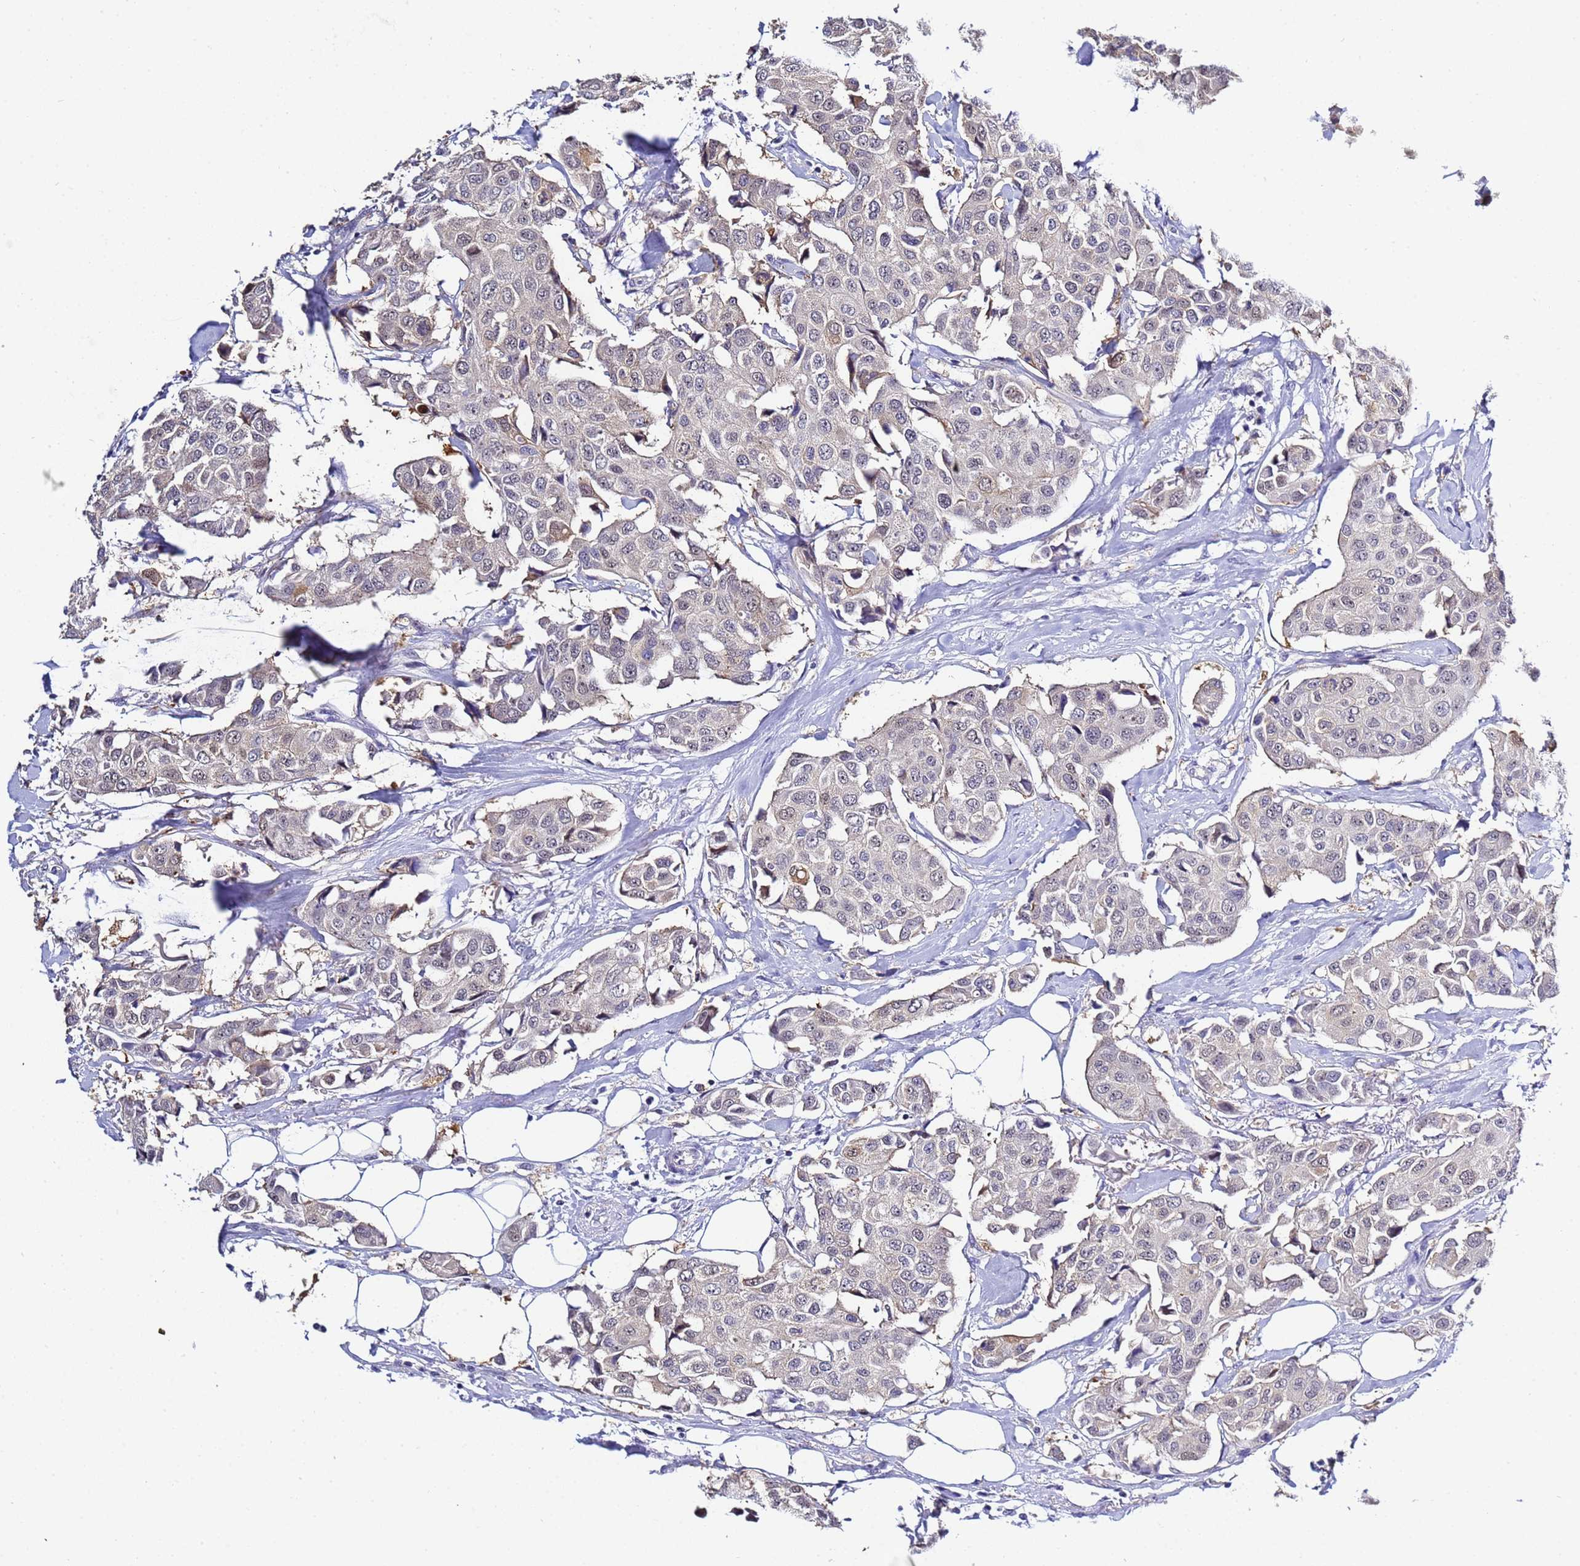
{"staining": {"intensity": "negative", "quantity": "none", "location": "none"}, "tissue": "breast cancer", "cell_type": "Tumor cells", "image_type": "cancer", "snomed": [{"axis": "morphology", "description": "Duct carcinoma"}, {"axis": "topography", "description": "Breast"}], "caption": "Human invasive ductal carcinoma (breast) stained for a protein using immunohistochemistry (IHC) exhibits no expression in tumor cells.", "gene": "ACTL6B", "patient": {"sex": "female", "age": 80}}